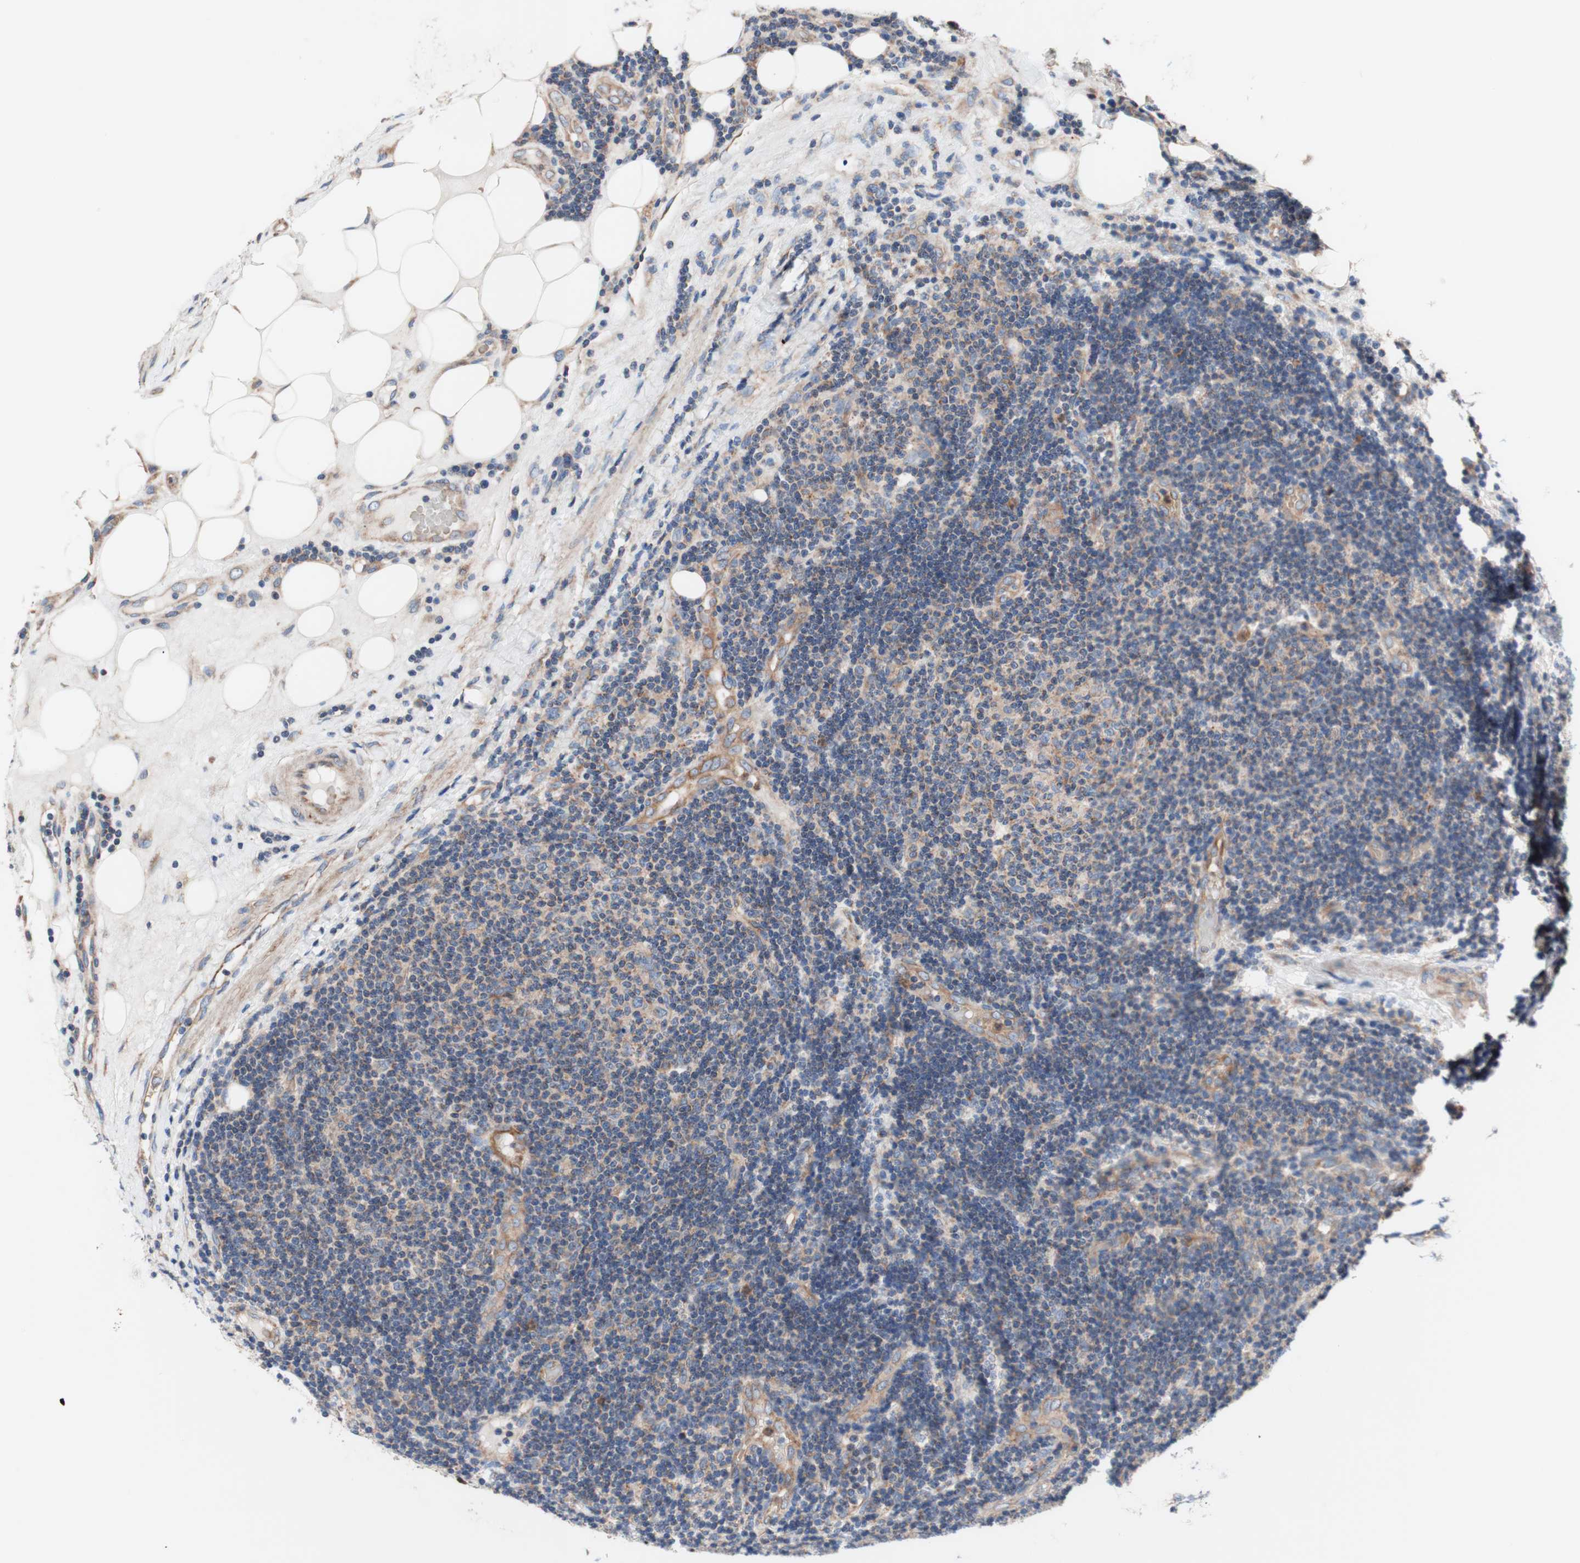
{"staining": {"intensity": "weak", "quantity": "<25%", "location": "cytoplasmic/membranous"}, "tissue": "lymphoma", "cell_type": "Tumor cells", "image_type": "cancer", "snomed": [{"axis": "morphology", "description": "Malignant lymphoma, non-Hodgkin's type, Low grade"}, {"axis": "topography", "description": "Lymph node"}], "caption": "The photomicrograph reveals no significant positivity in tumor cells of low-grade malignant lymphoma, non-Hodgkin's type.", "gene": "FMR1", "patient": {"sex": "male", "age": 83}}